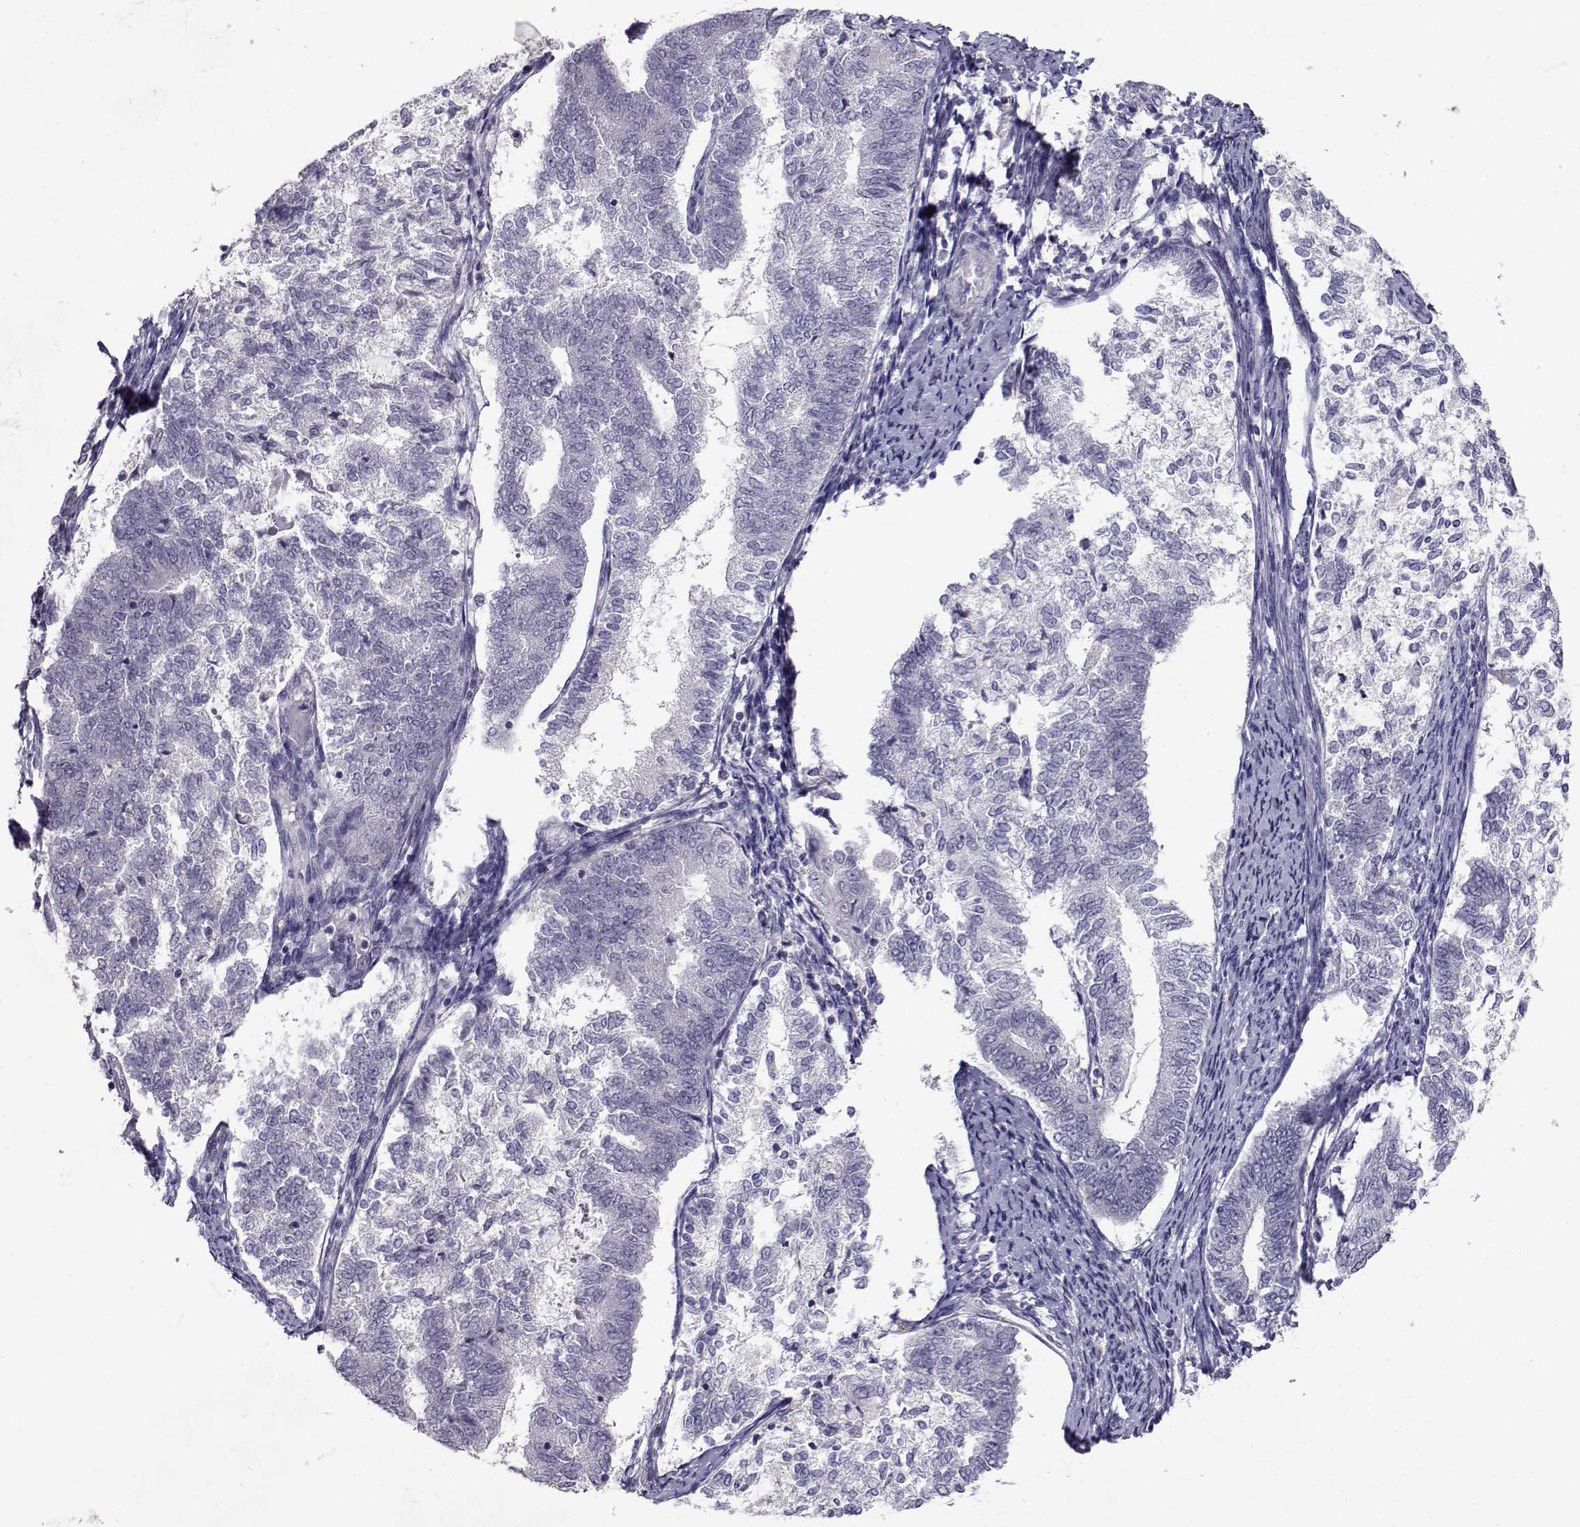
{"staining": {"intensity": "negative", "quantity": "none", "location": "none"}, "tissue": "endometrial cancer", "cell_type": "Tumor cells", "image_type": "cancer", "snomed": [{"axis": "morphology", "description": "Adenocarcinoma, NOS"}, {"axis": "topography", "description": "Endometrium"}], "caption": "Tumor cells show no significant protein staining in adenocarcinoma (endometrial).", "gene": "SLC6A3", "patient": {"sex": "female", "age": 65}}